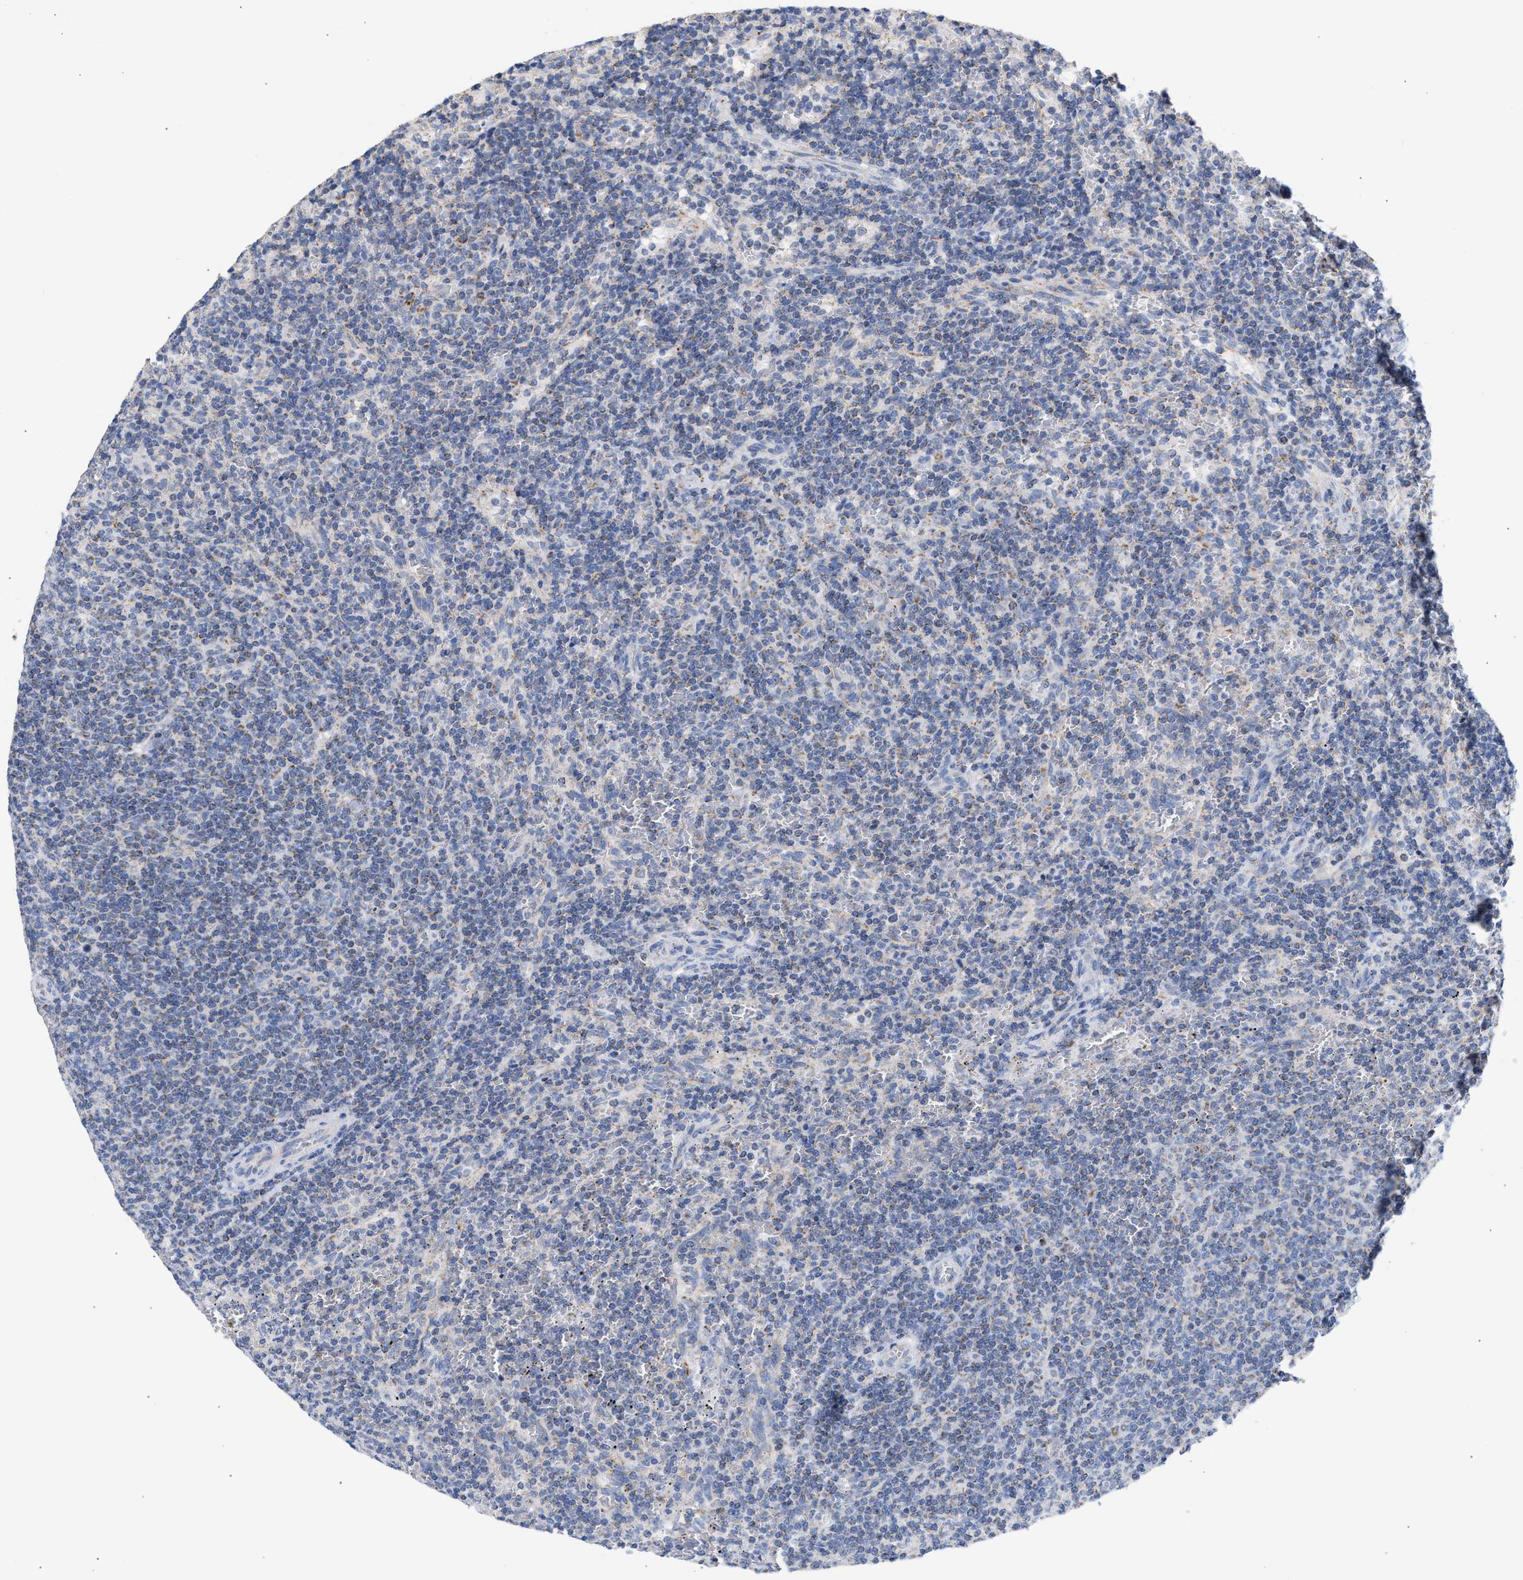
{"staining": {"intensity": "weak", "quantity": "<25%", "location": "cytoplasmic/membranous"}, "tissue": "lymphoma", "cell_type": "Tumor cells", "image_type": "cancer", "snomed": [{"axis": "morphology", "description": "Malignant lymphoma, non-Hodgkin's type, Low grade"}, {"axis": "topography", "description": "Spleen"}], "caption": "A high-resolution histopathology image shows immunohistochemistry (IHC) staining of lymphoma, which displays no significant positivity in tumor cells.", "gene": "ACOT13", "patient": {"sex": "female", "age": 50}}